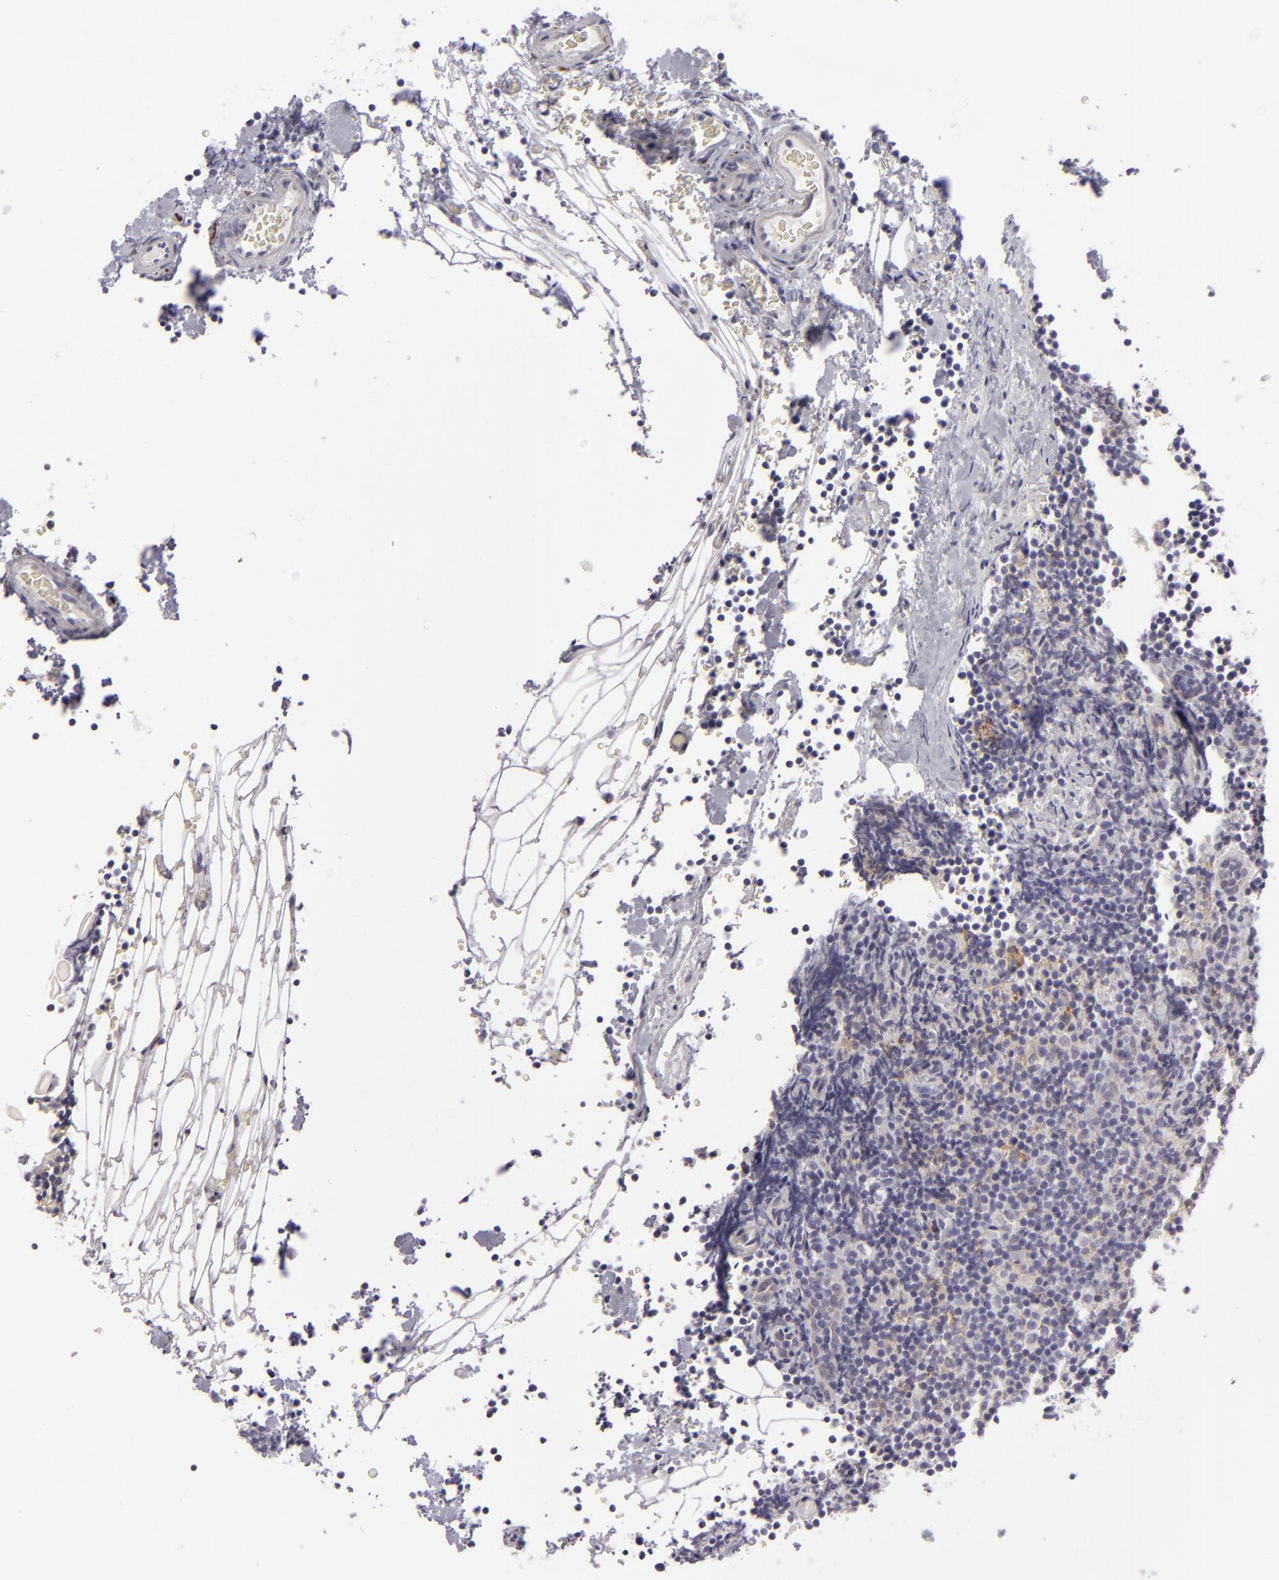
{"staining": {"intensity": "negative", "quantity": "none", "location": "none"}, "tissue": "lymphoma", "cell_type": "Tumor cells", "image_type": "cancer", "snomed": [{"axis": "morphology", "description": "Malignant lymphoma, non-Hodgkin's type, High grade"}, {"axis": "topography", "description": "Lymph node"}], "caption": "IHC image of human high-grade malignant lymphoma, non-Hodgkin's type stained for a protein (brown), which demonstrates no expression in tumor cells. Nuclei are stained in blue.", "gene": "ALCAM", "patient": {"sex": "female", "age": 58}}